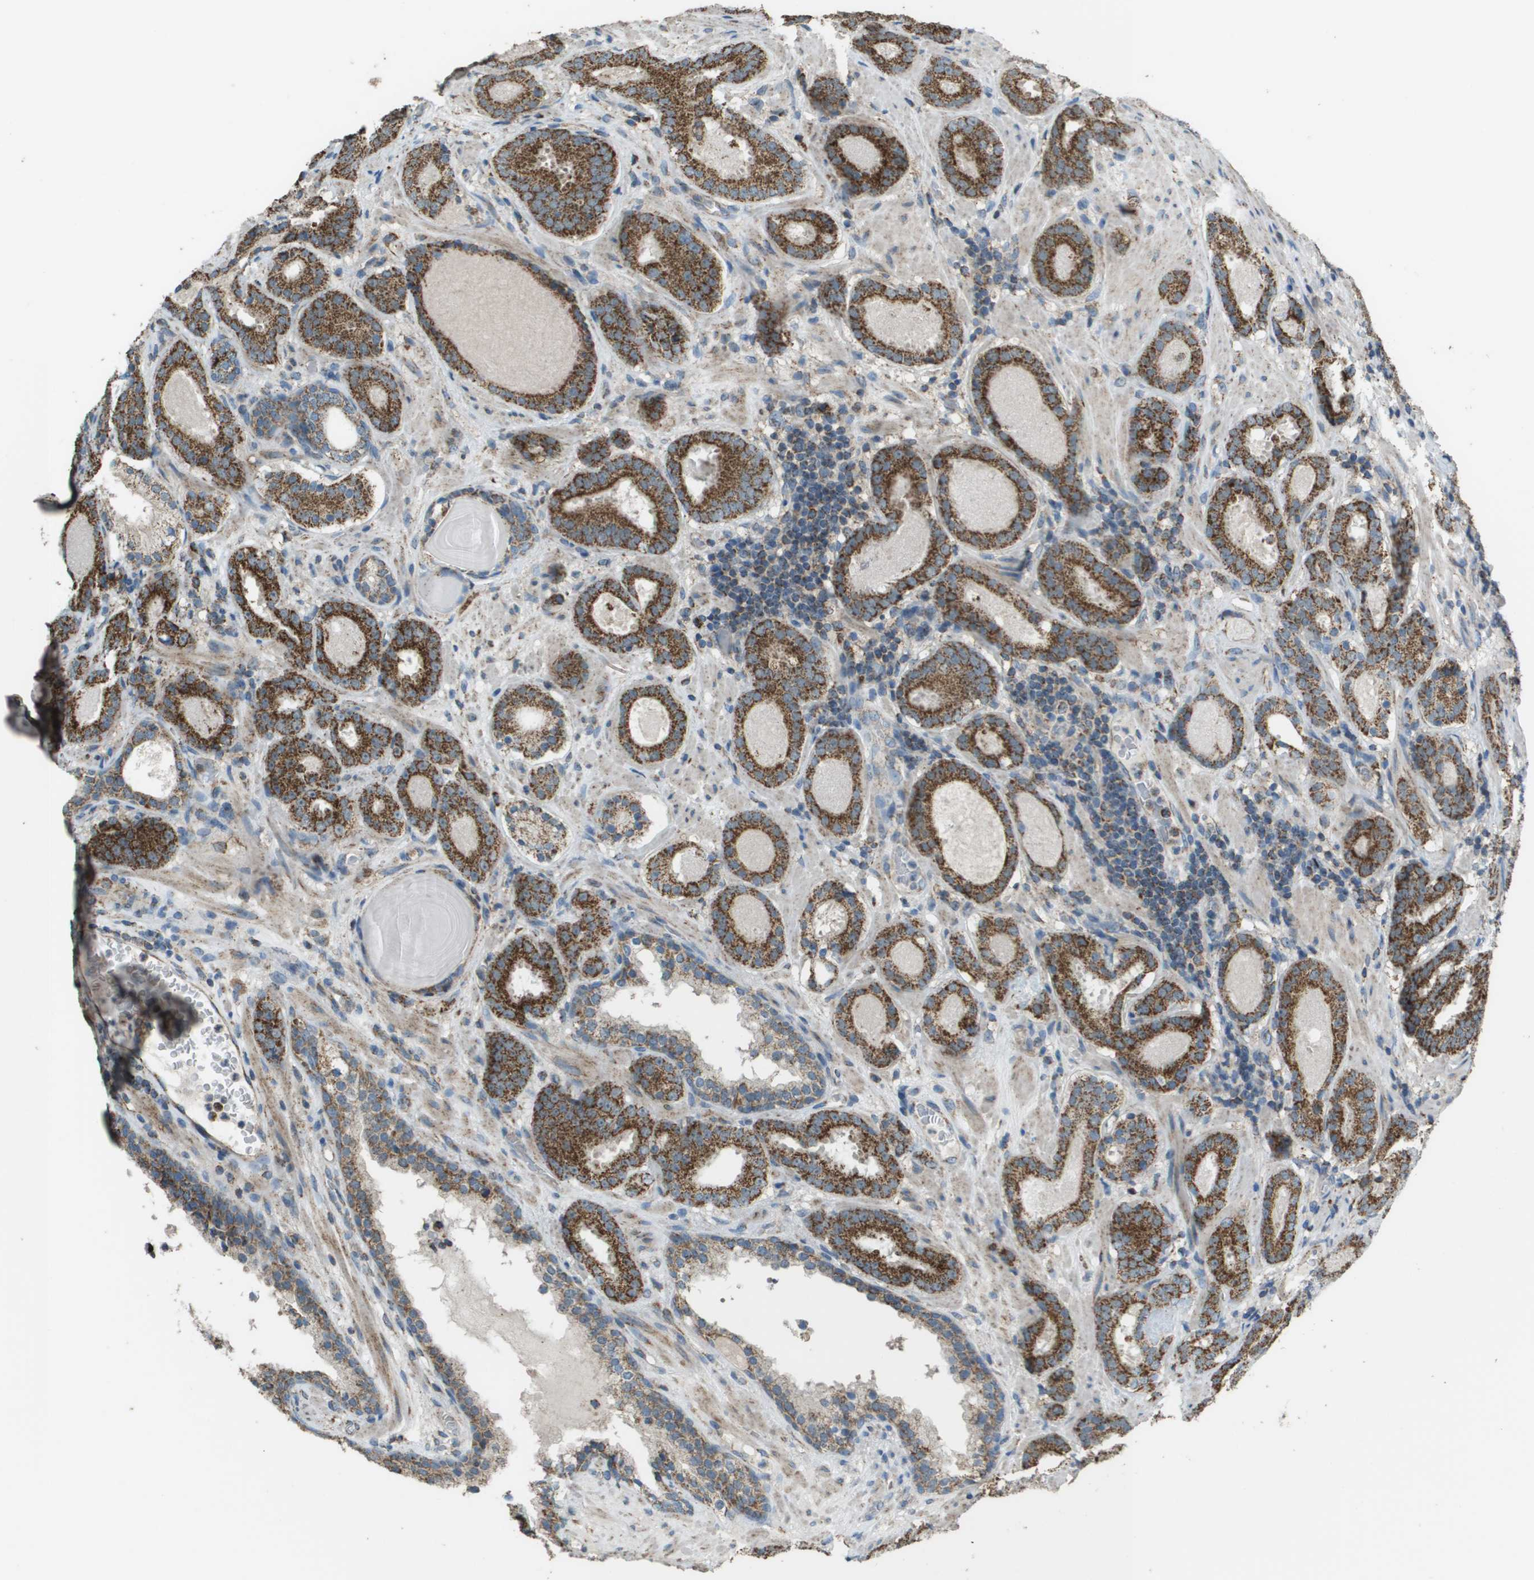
{"staining": {"intensity": "moderate", "quantity": ">75%", "location": "cytoplasmic/membranous"}, "tissue": "prostate cancer", "cell_type": "Tumor cells", "image_type": "cancer", "snomed": [{"axis": "morphology", "description": "Adenocarcinoma, Low grade"}, {"axis": "topography", "description": "Prostate"}], "caption": "Prostate low-grade adenocarcinoma stained with a brown dye shows moderate cytoplasmic/membranous positive positivity in approximately >75% of tumor cells.", "gene": "FH", "patient": {"sex": "male", "age": 69}}